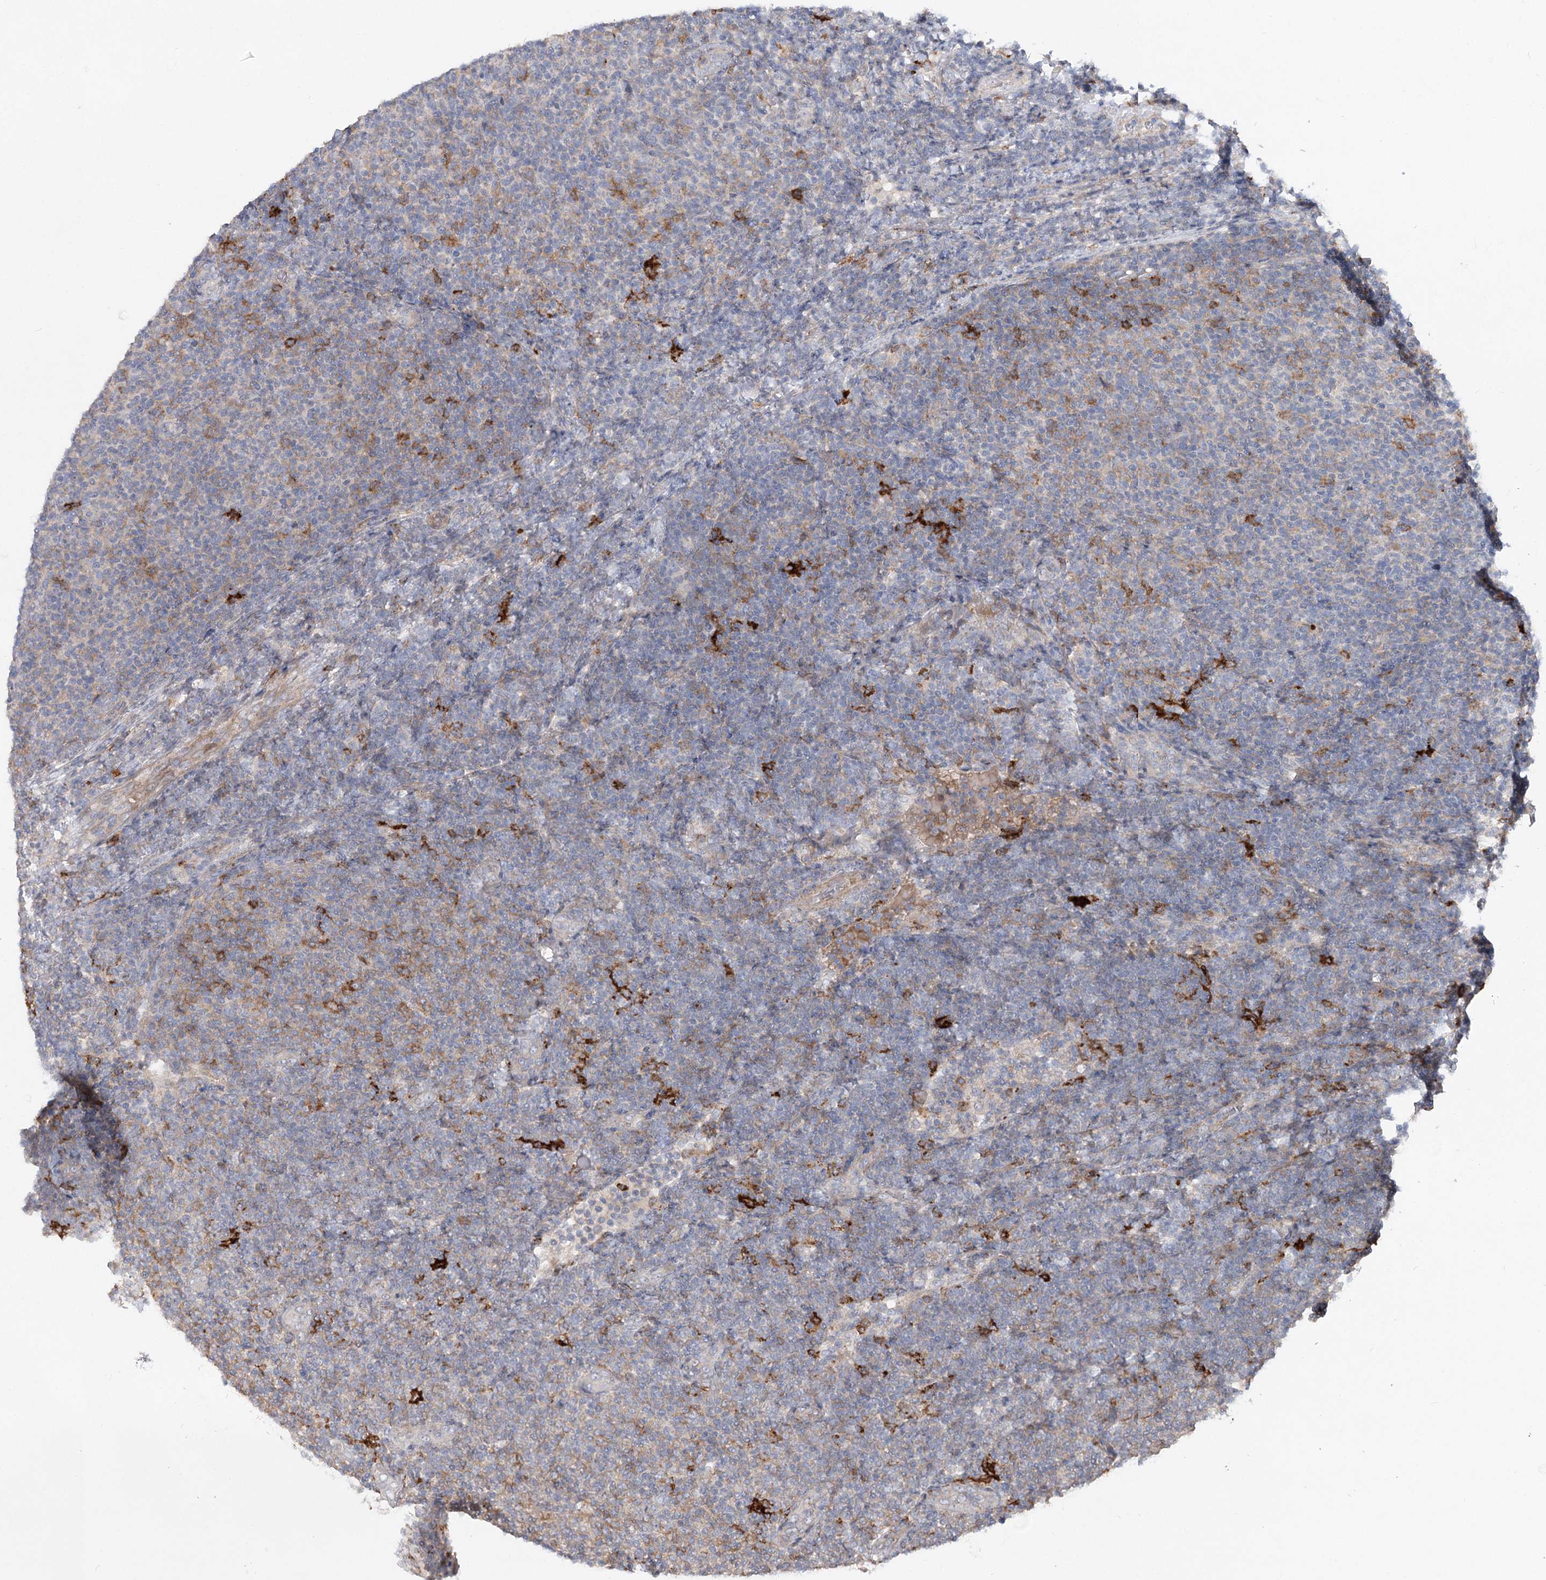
{"staining": {"intensity": "negative", "quantity": "none", "location": "none"}, "tissue": "lymphoma", "cell_type": "Tumor cells", "image_type": "cancer", "snomed": [{"axis": "morphology", "description": "Malignant lymphoma, non-Hodgkin's type, Low grade"}, {"axis": "topography", "description": "Lymph node"}], "caption": "Human malignant lymphoma, non-Hodgkin's type (low-grade) stained for a protein using immunohistochemistry (IHC) exhibits no positivity in tumor cells.", "gene": "SCN11A", "patient": {"sex": "male", "age": 66}}